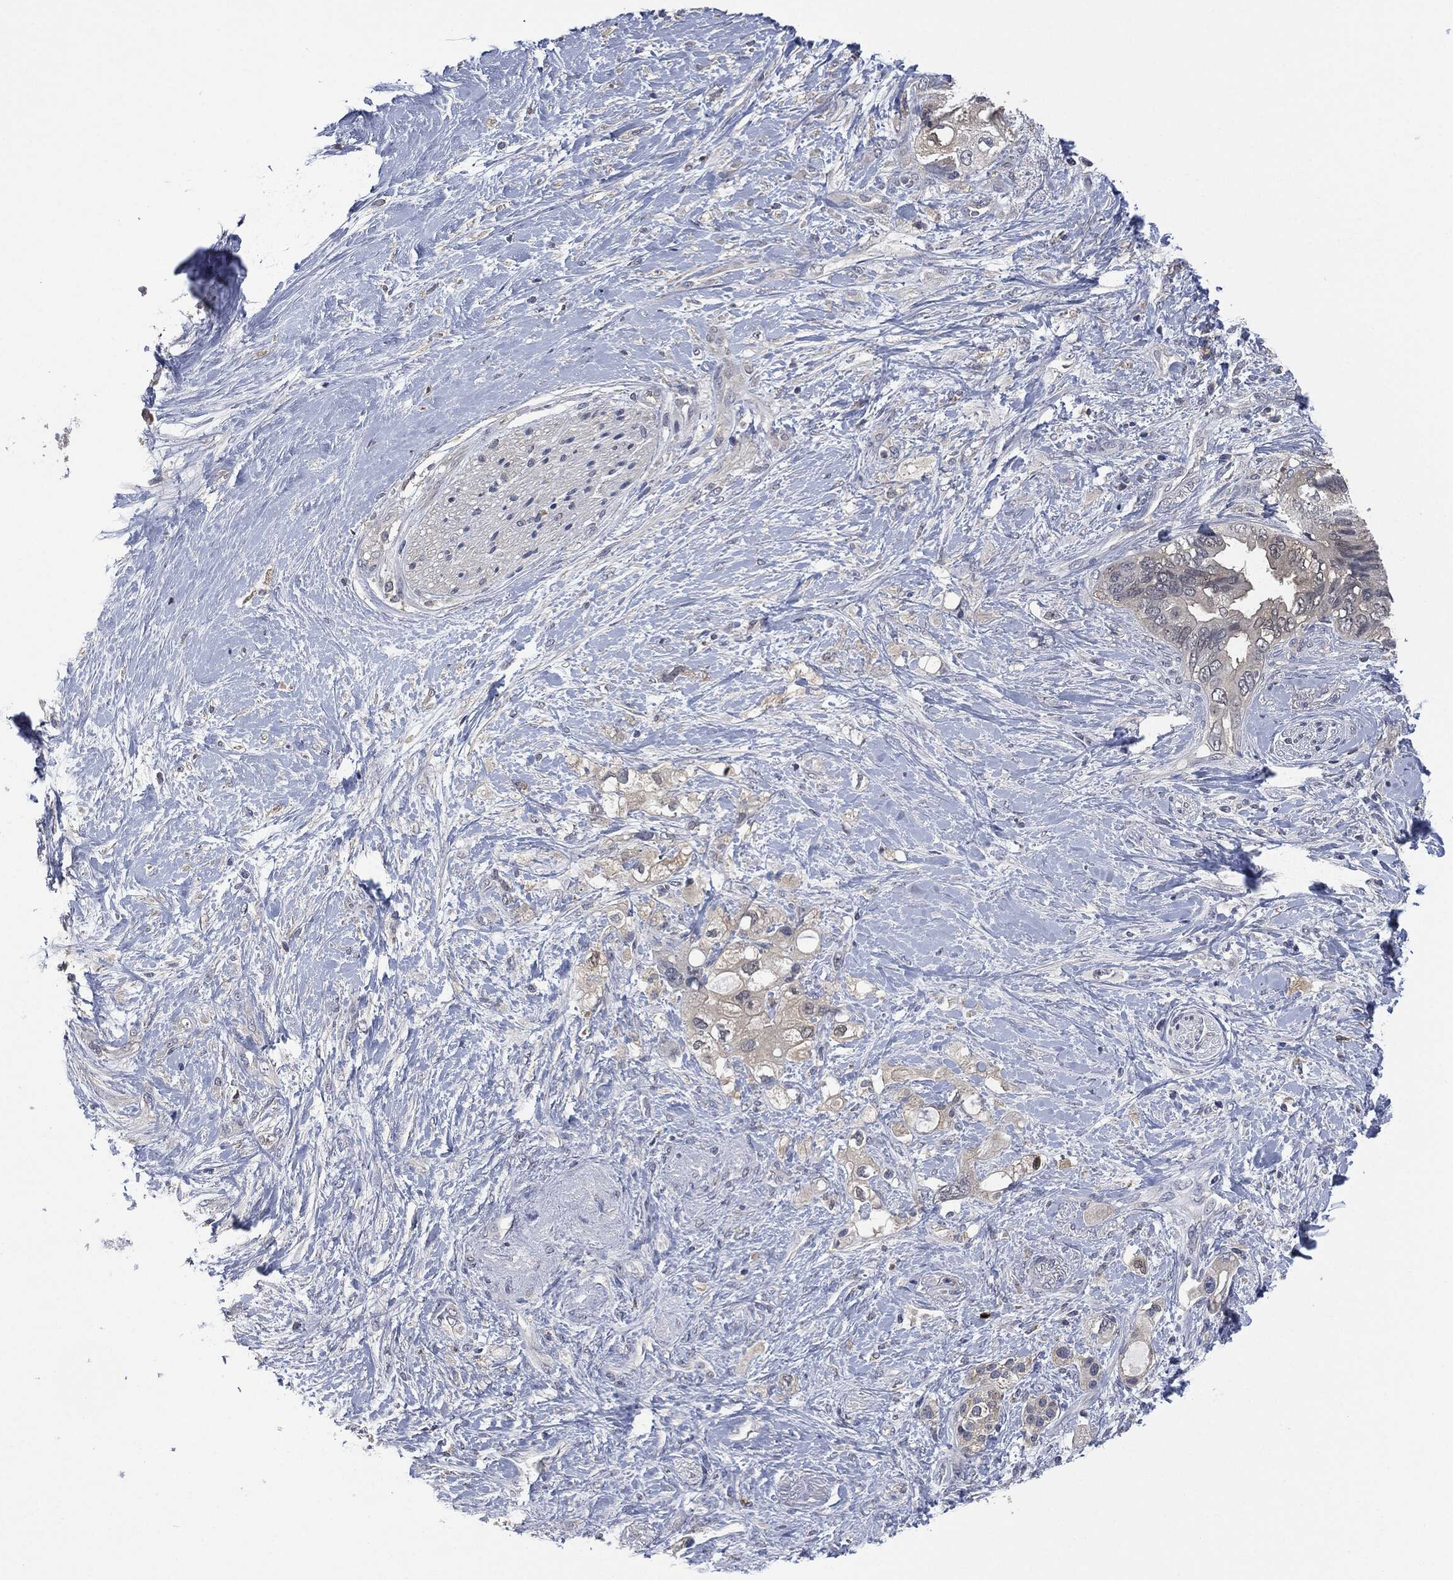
{"staining": {"intensity": "weak", "quantity": "<25%", "location": "cytoplasmic/membranous"}, "tissue": "pancreatic cancer", "cell_type": "Tumor cells", "image_type": "cancer", "snomed": [{"axis": "morphology", "description": "Adenocarcinoma, NOS"}, {"axis": "topography", "description": "Pancreas"}], "caption": "There is no significant expression in tumor cells of adenocarcinoma (pancreatic).", "gene": "IL1RN", "patient": {"sex": "female", "age": 56}}